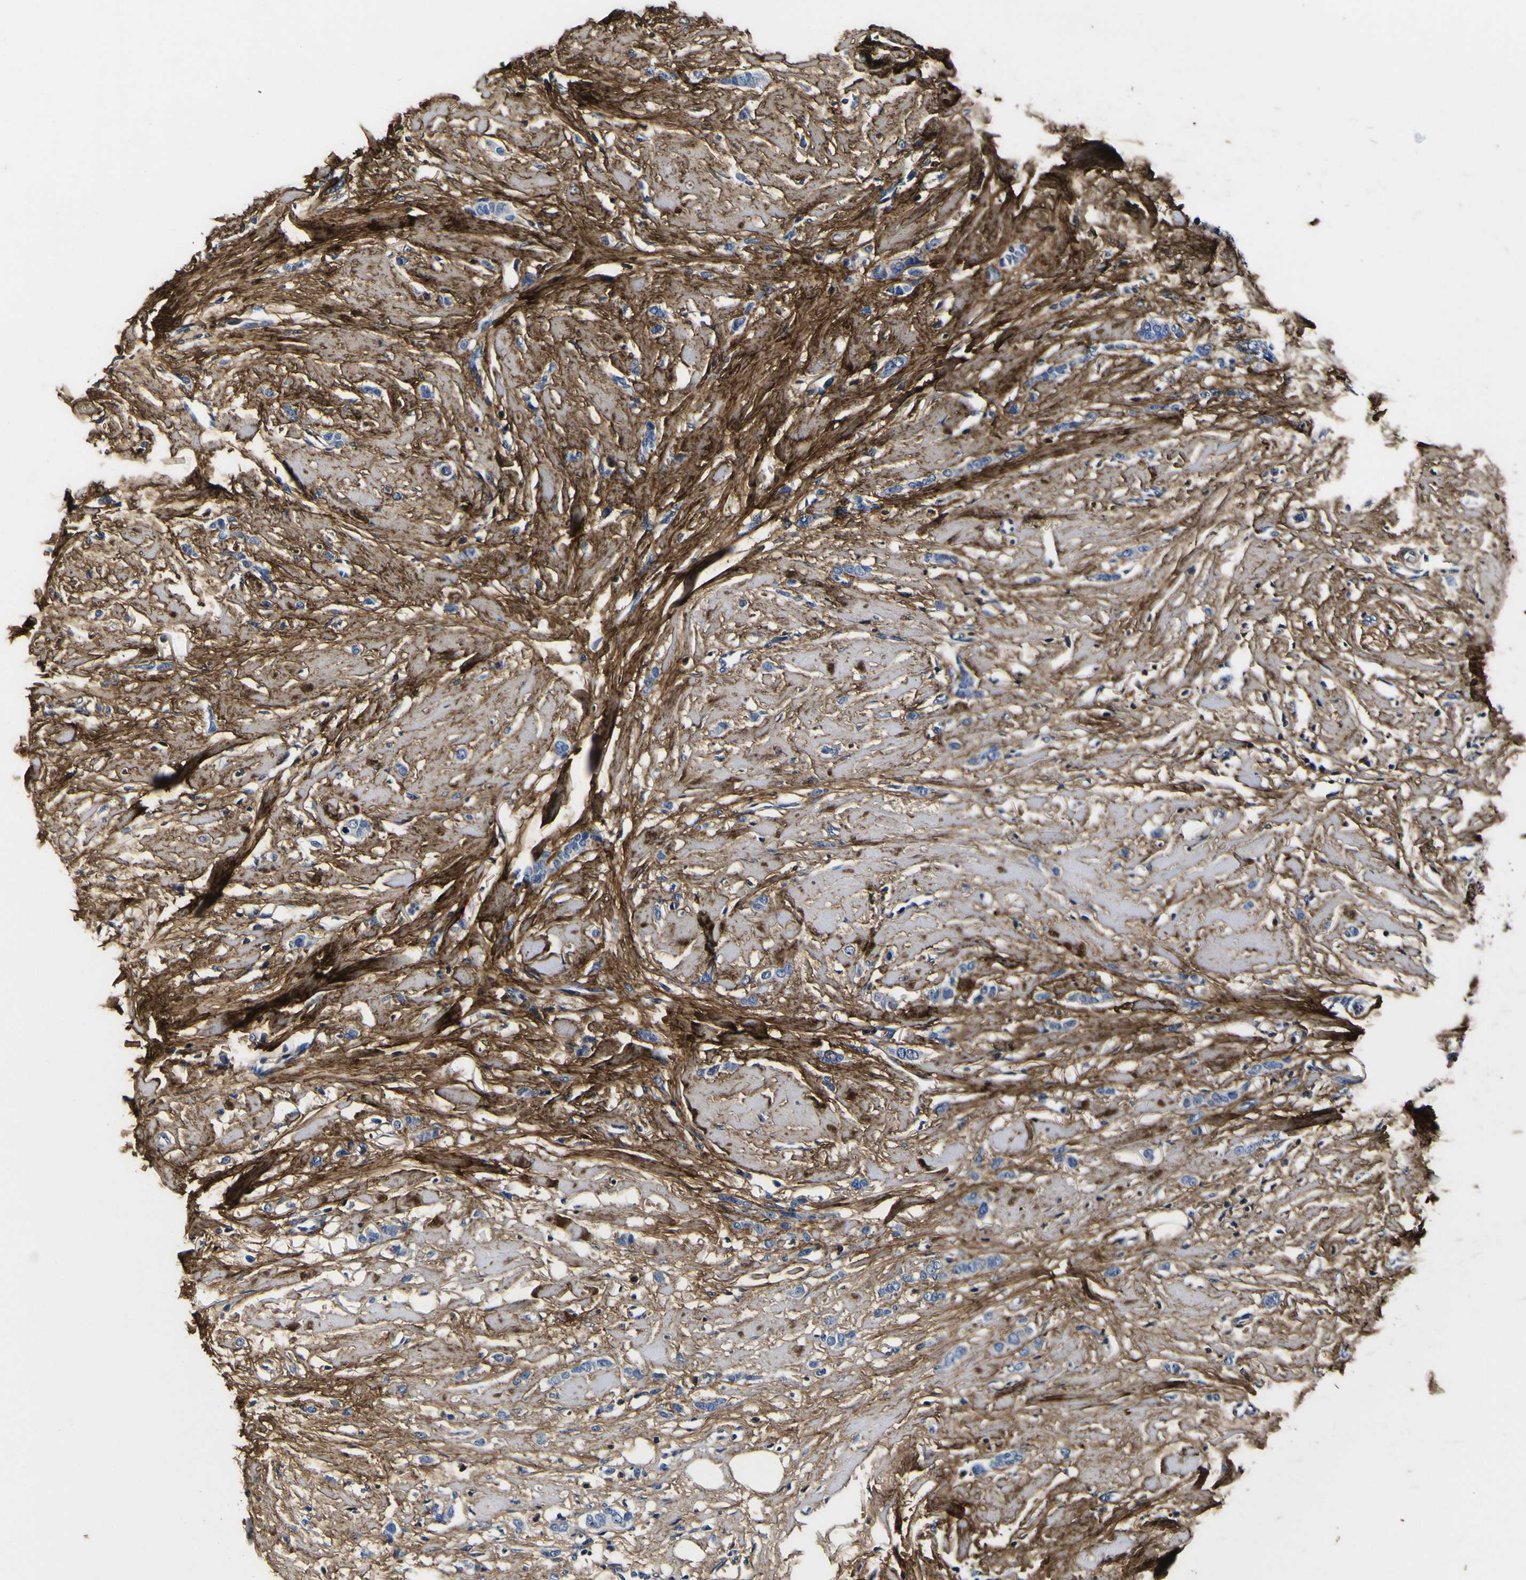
{"staining": {"intensity": "negative", "quantity": "none", "location": "none"}, "tissue": "breast cancer", "cell_type": "Tumor cells", "image_type": "cancer", "snomed": [{"axis": "morphology", "description": "Lobular carcinoma"}, {"axis": "topography", "description": "Skin"}, {"axis": "topography", "description": "Breast"}], "caption": "IHC photomicrograph of breast cancer stained for a protein (brown), which exhibits no positivity in tumor cells.", "gene": "POSTN", "patient": {"sex": "female", "age": 46}}